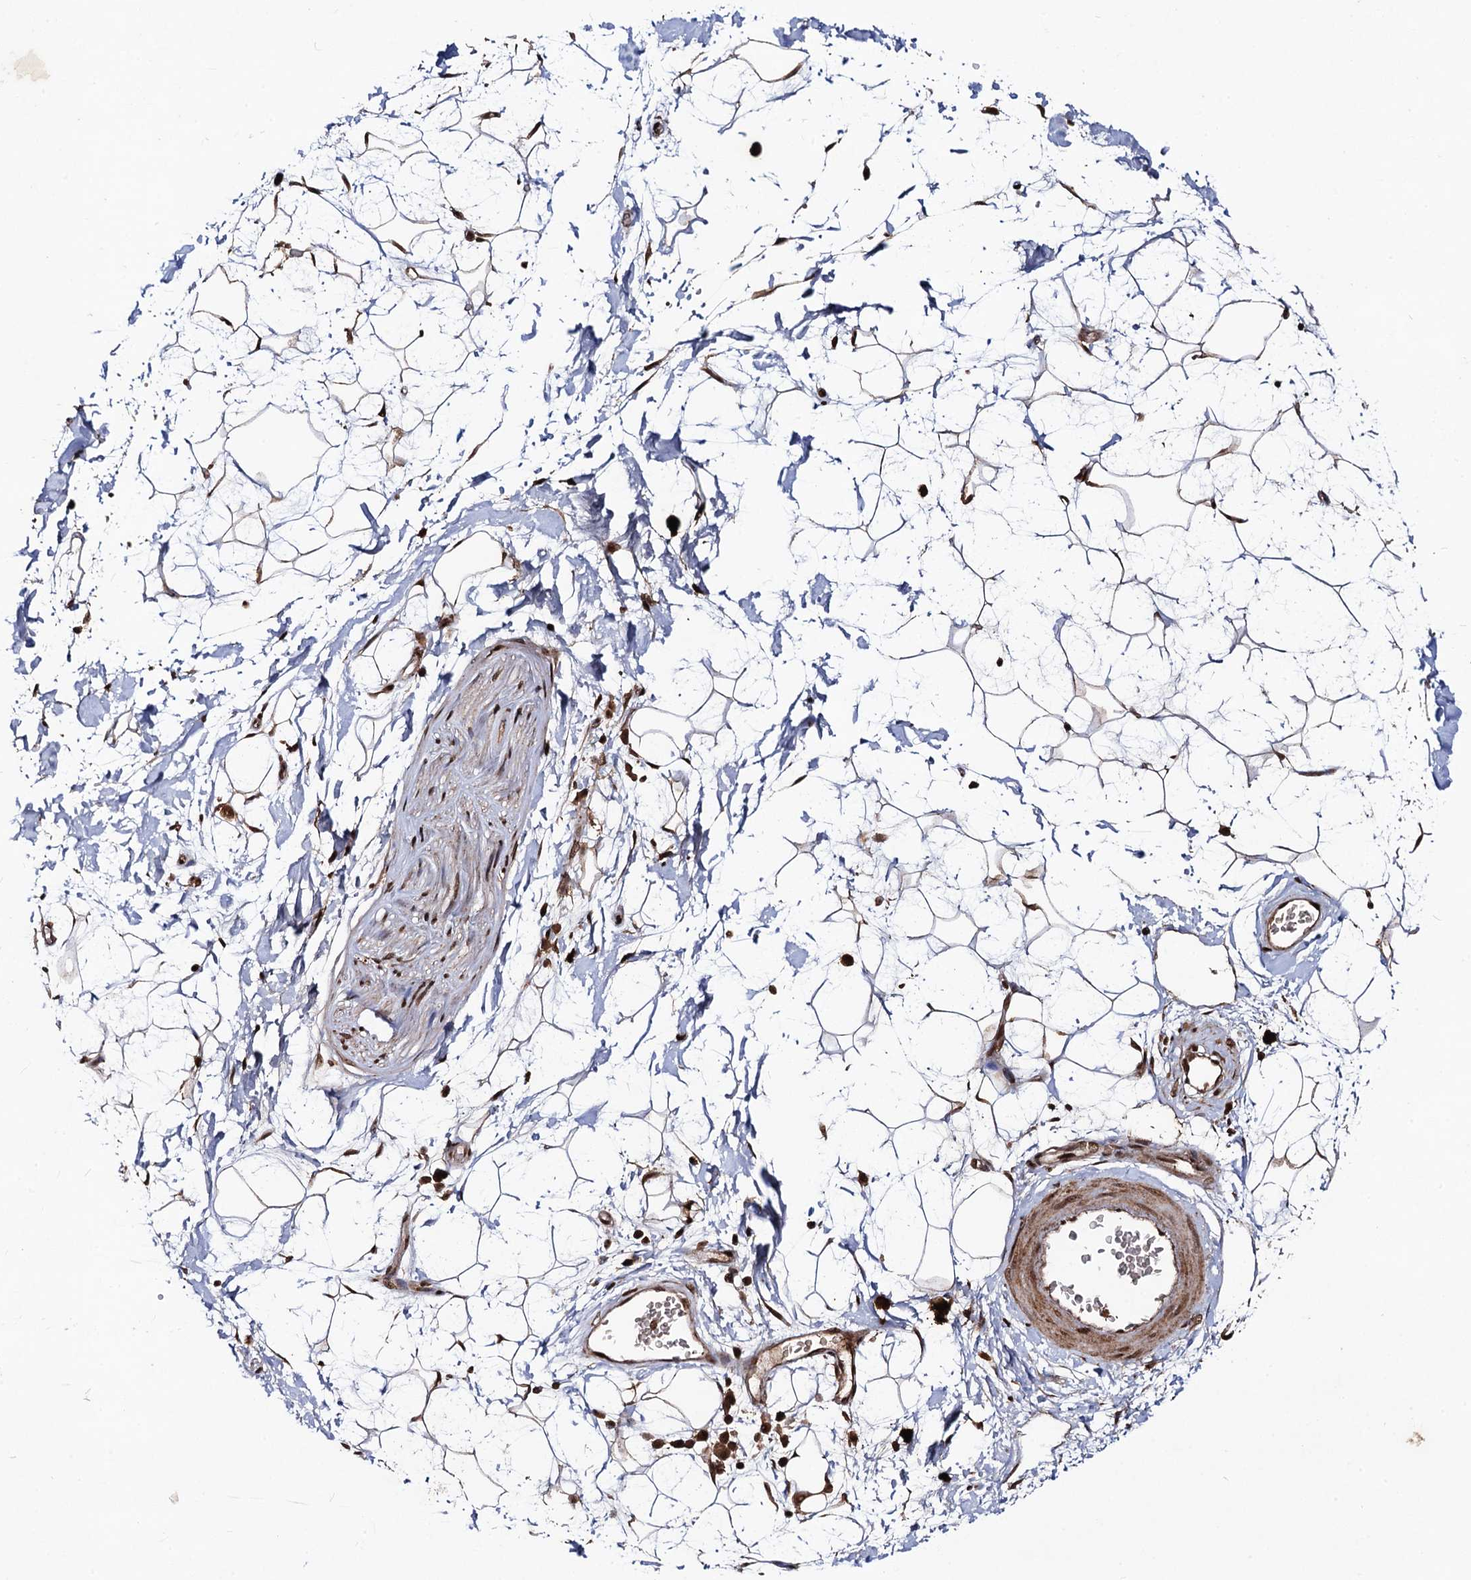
{"staining": {"intensity": "strong", "quantity": ">75%", "location": "nuclear"}, "tissue": "adipose tissue", "cell_type": "Adipocytes", "image_type": "normal", "snomed": [{"axis": "morphology", "description": "Normal tissue, NOS"}, {"axis": "topography", "description": "Soft tissue"}], "caption": "Immunohistochemical staining of normal human adipose tissue reveals high levels of strong nuclear expression in approximately >75% of adipocytes. The staining was performed using DAB to visualize the protein expression in brown, while the nuclei were stained in blue with hematoxylin (Magnification: 20x).", "gene": "SFSWAP", "patient": {"sex": "male", "age": 72}}